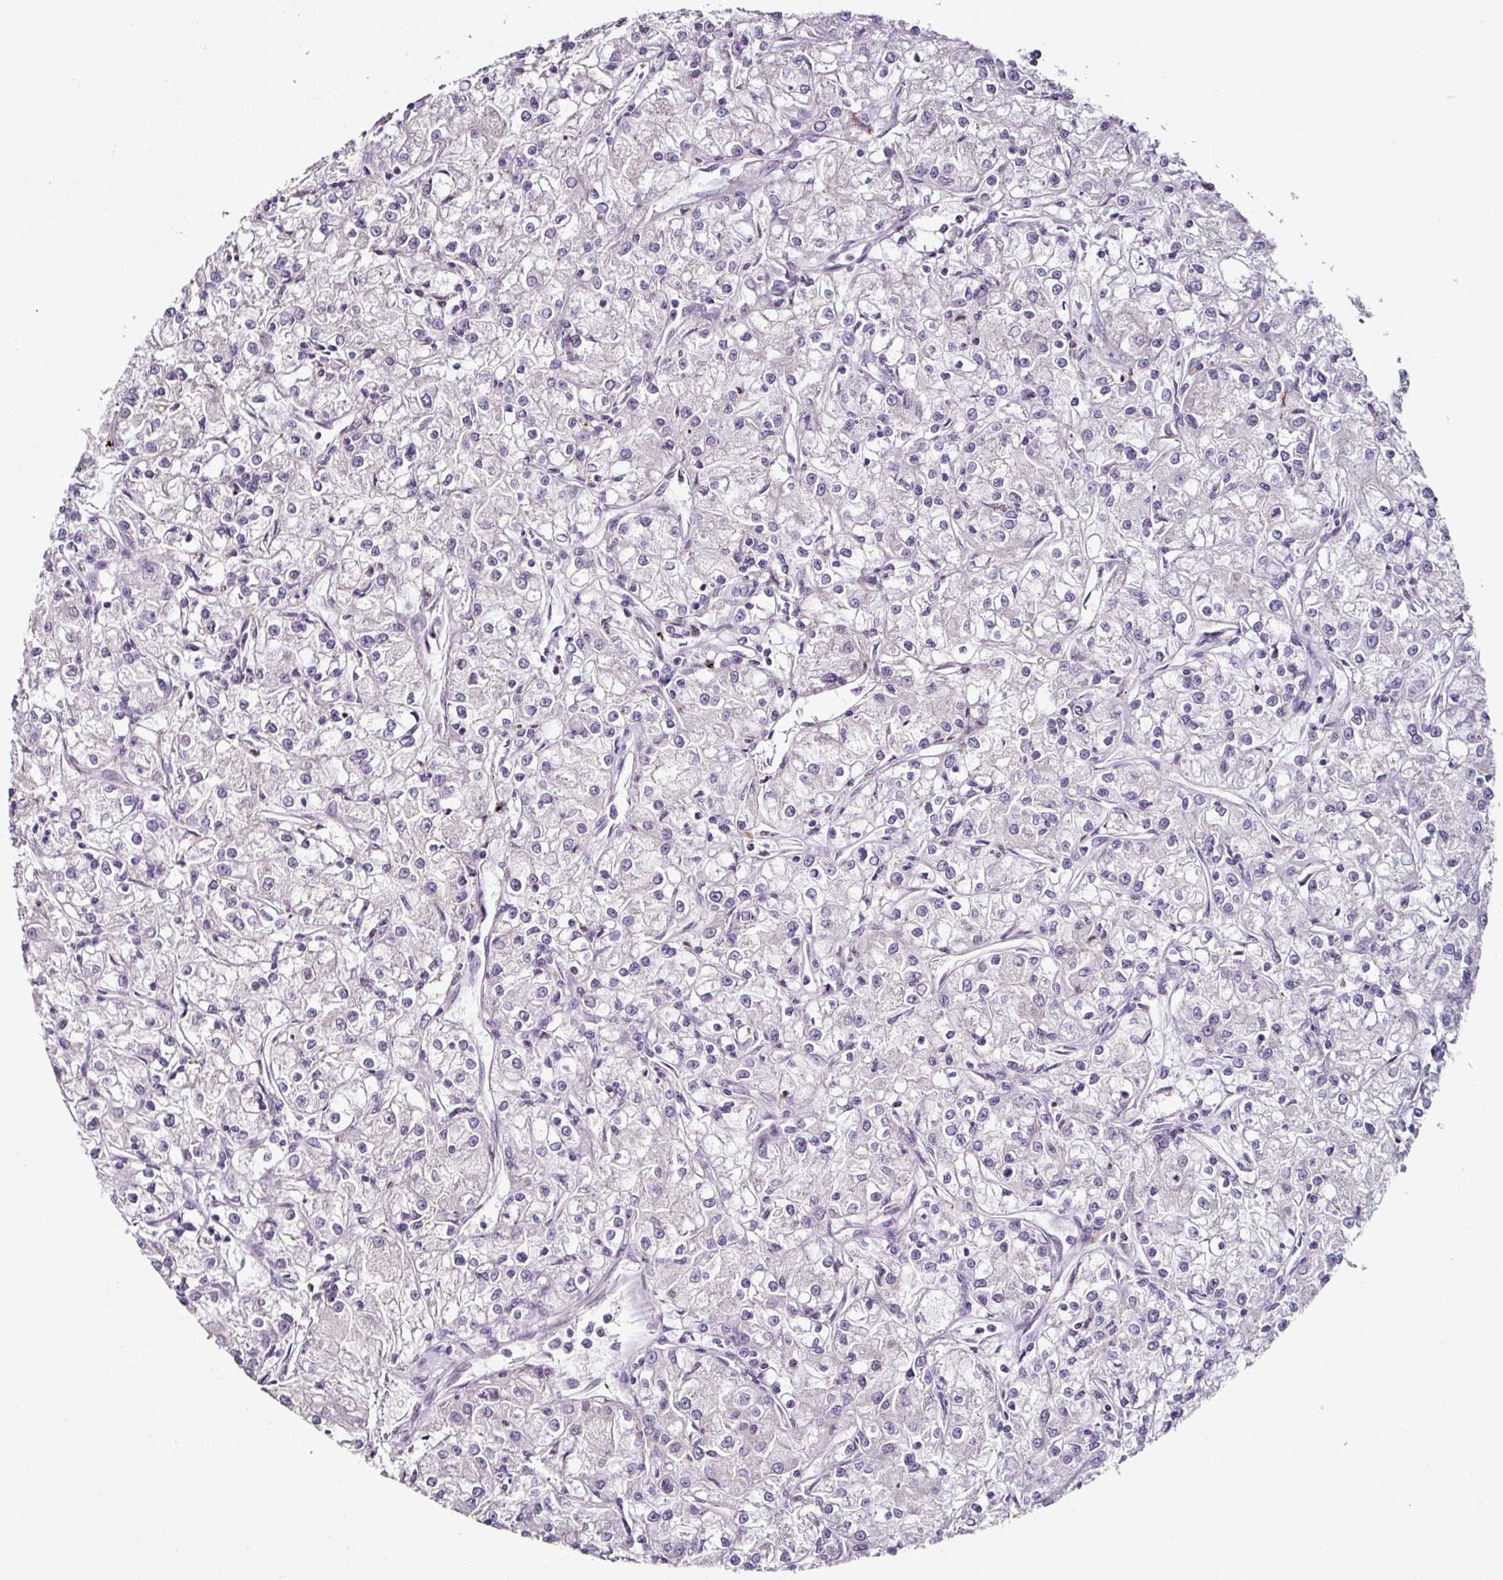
{"staining": {"intensity": "negative", "quantity": "none", "location": "none"}, "tissue": "renal cancer", "cell_type": "Tumor cells", "image_type": "cancer", "snomed": [{"axis": "morphology", "description": "Adenocarcinoma, NOS"}, {"axis": "topography", "description": "Kidney"}], "caption": "Tumor cells are negative for brown protein staining in renal adenocarcinoma.", "gene": "CAP2", "patient": {"sex": "female", "age": 59}}